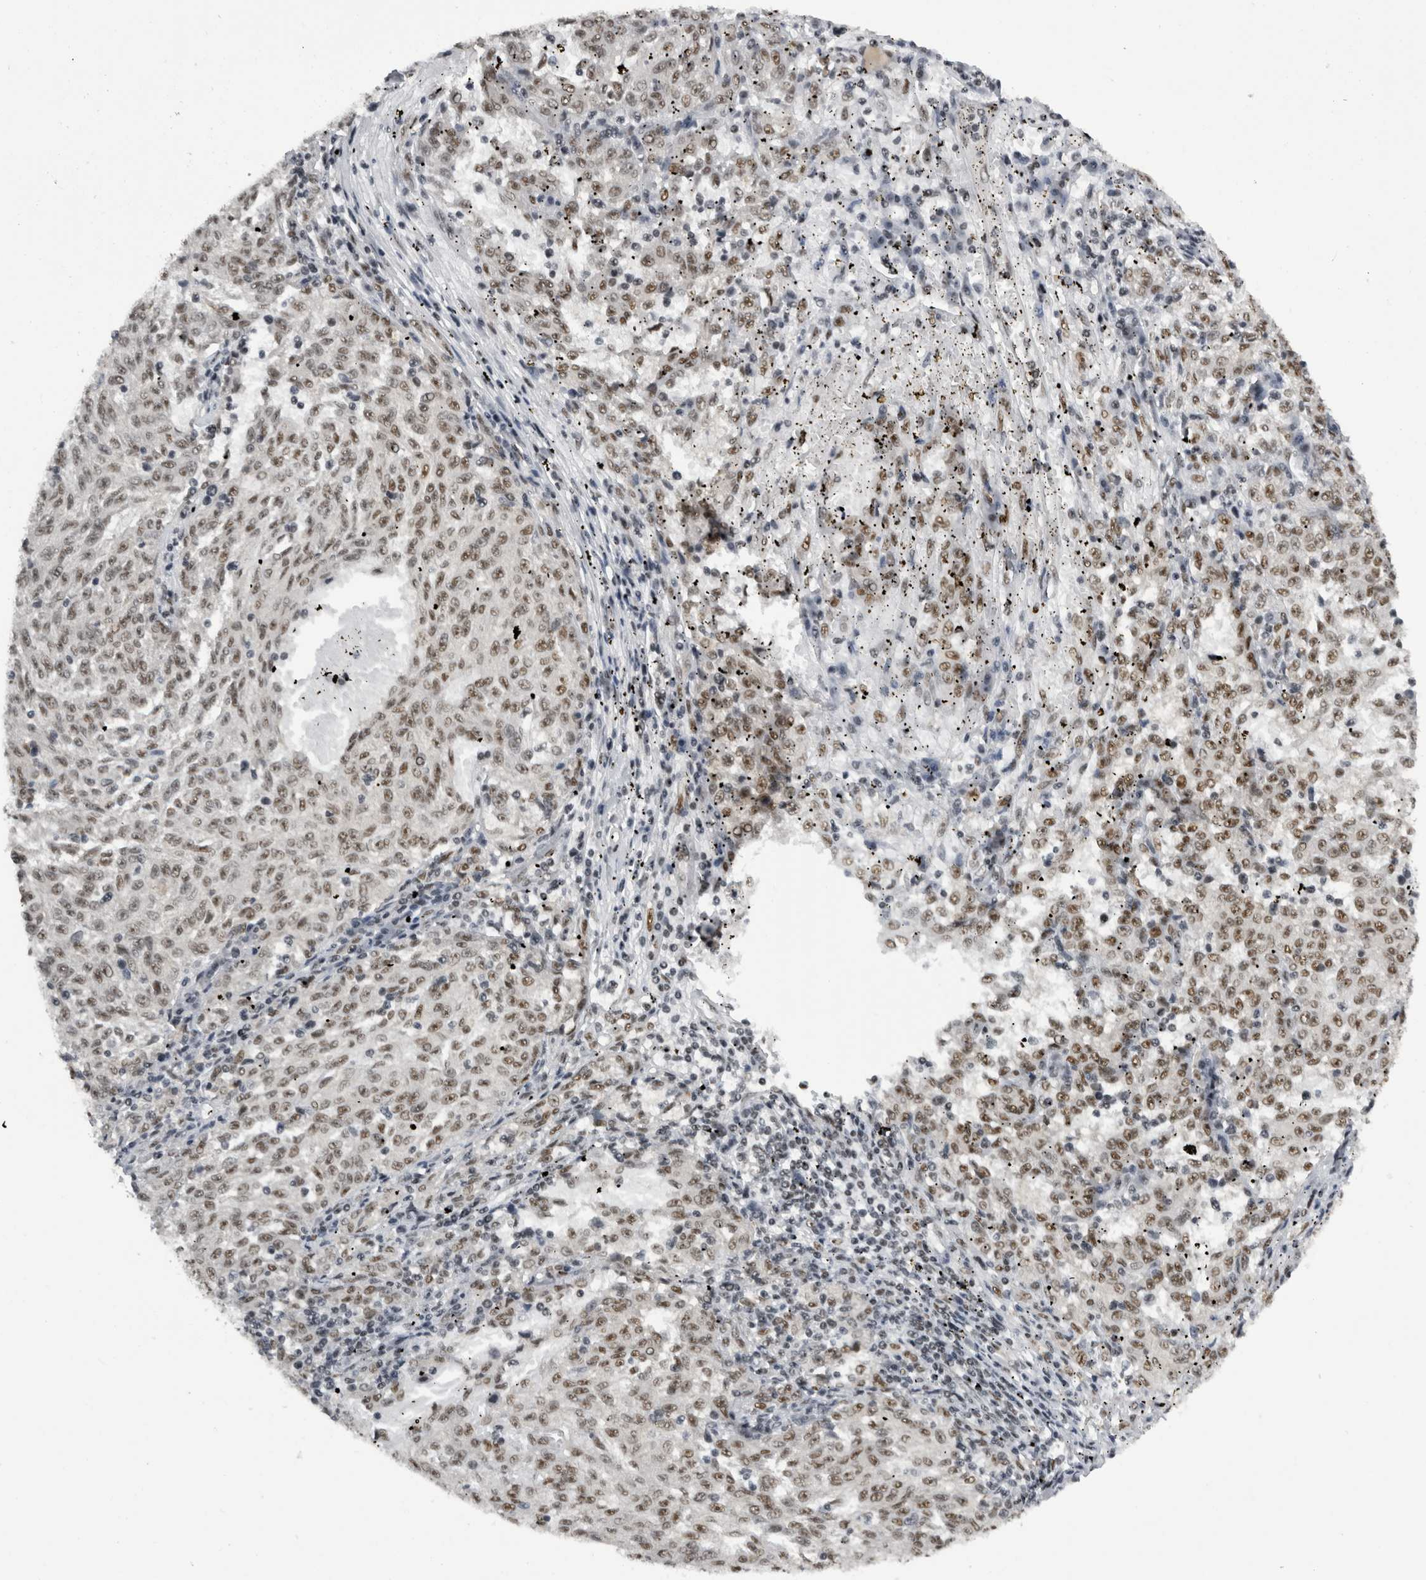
{"staining": {"intensity": "moderate", "quantity": ">75%", "location": "nuclear"}, "tissue": "melanoma", "cell_type": "Tumor cells", "image_type": "cancer", "snomed": [{"axis": "morphology", "description": "Malignant melanoma, NOS"}, {"axis": "topography", "description": "Skin"}], "caption": "This is an image of IHC staining of malignant melanoma, which shows moderate staining in the nuclear of tumor cells.", "gene": "ZSCAN2", "patient": {"sex": "female", "age": 72}}